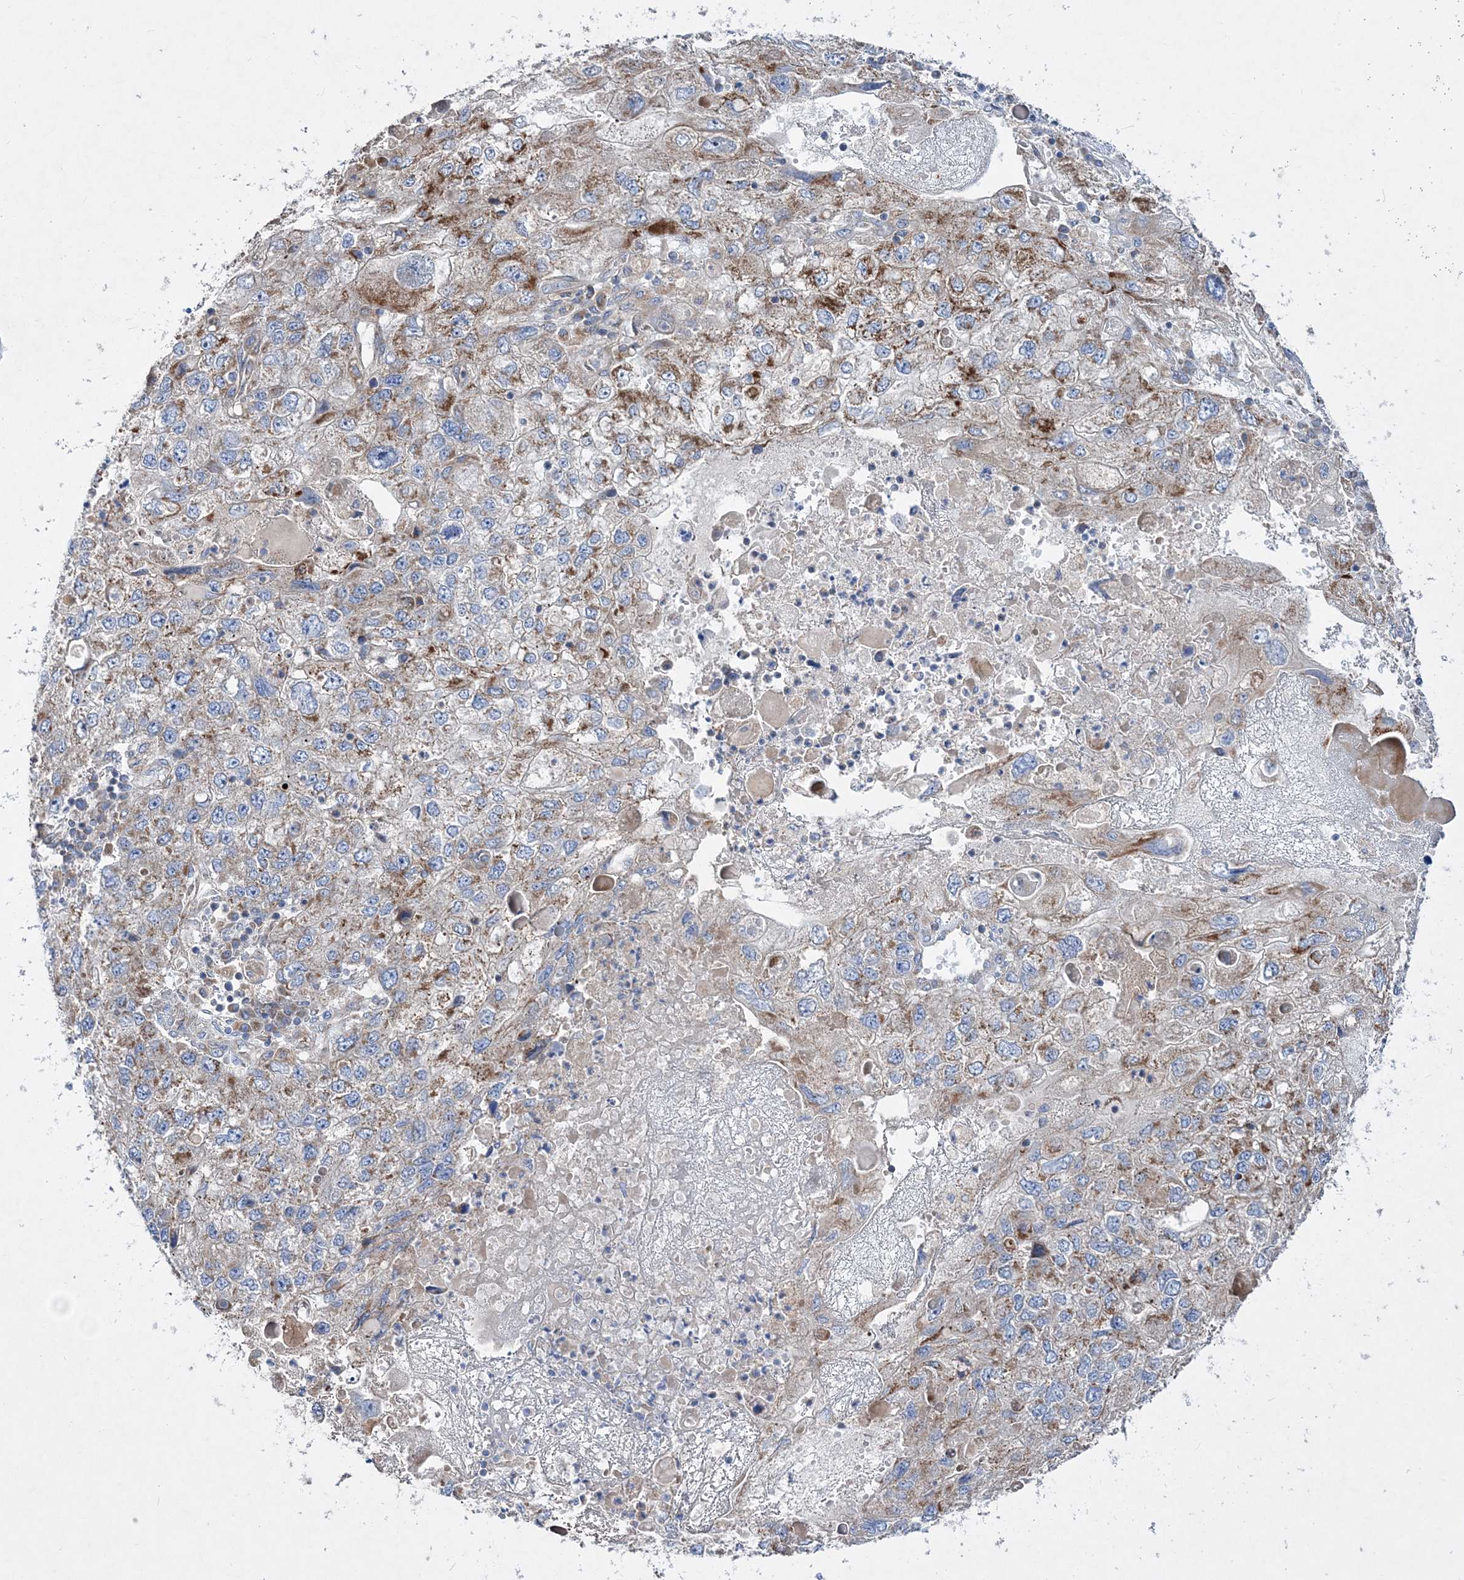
{"staining": {"intensity": "moderate", "quantity": "25%-75%", "location": "cytoplasmic/membranous"}, "tissue": "endometrial cancer", "cell_type": "Tumor cells", "image_type": "cancer", "snomed": [{"axis": "morphology", "description": "Adenocarcinoma, NOS"}, {"axis": "topography", "description": "Endometrium"}], "caption": "Human endometrial cancer (adenocarcinoma) stained with a brown dye shows moderate cytoplasmic/membranous positive positivity in approximately 25%-75% of tumor cells.", "gene": "NGLY1", "patient": {"sex": "female", "age": 49}}